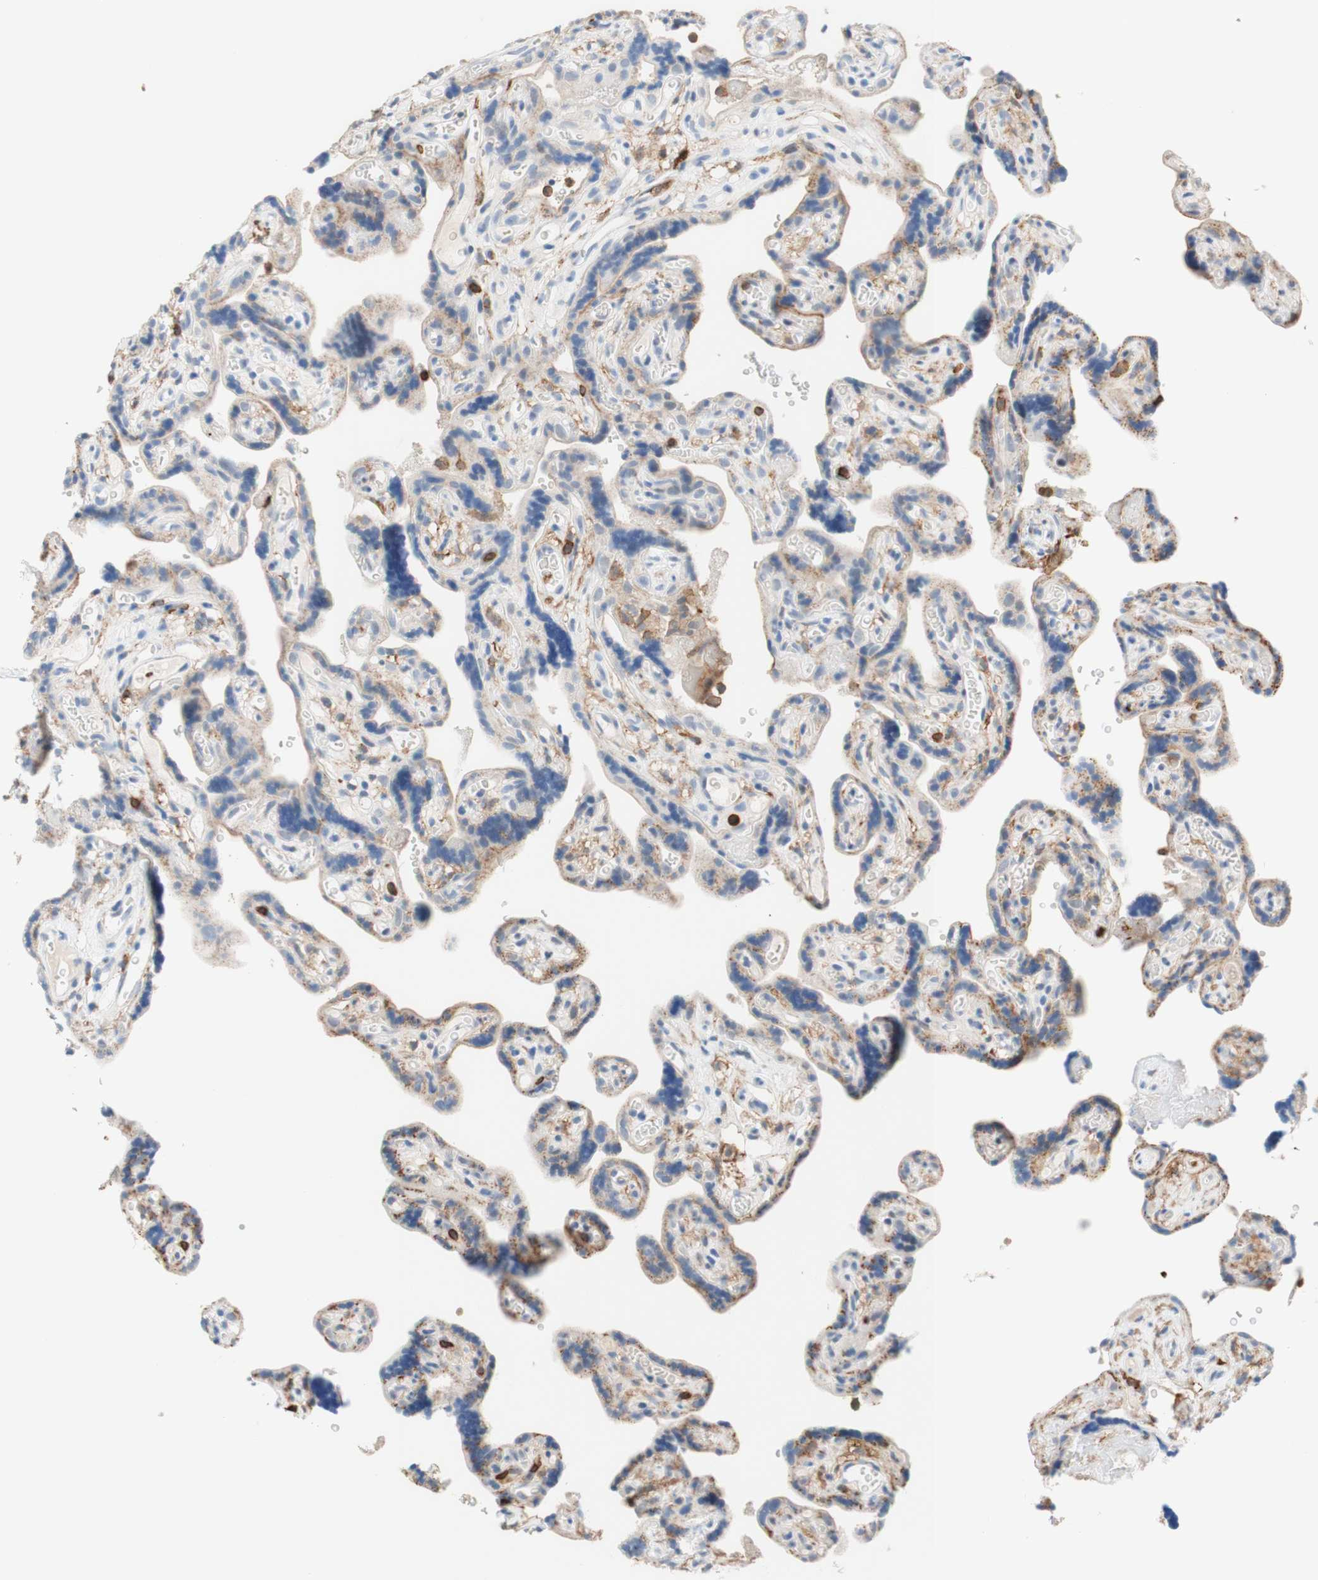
{"staining": {"intensity": "negative", "quantity": "none", "location": "none"}, "tissue": "placenta", "cell_type": "Decidual cells", "image_type": "normal", "snomed": [{"axis": "morphology", "description": "Normal tissue, NOS"}, {"axis": "topography", "description": "Placenta"}], "caption": "The image exhibits no significant expression in decidual cells of placenta. The staining was performed using DAB to visualize the protein expression in brown, while the nuclei were stained in blue with hematoxylin (Magnification: 20x).", "gene": "SPINK6", "patient": {"sex": "female", "age": 30}}